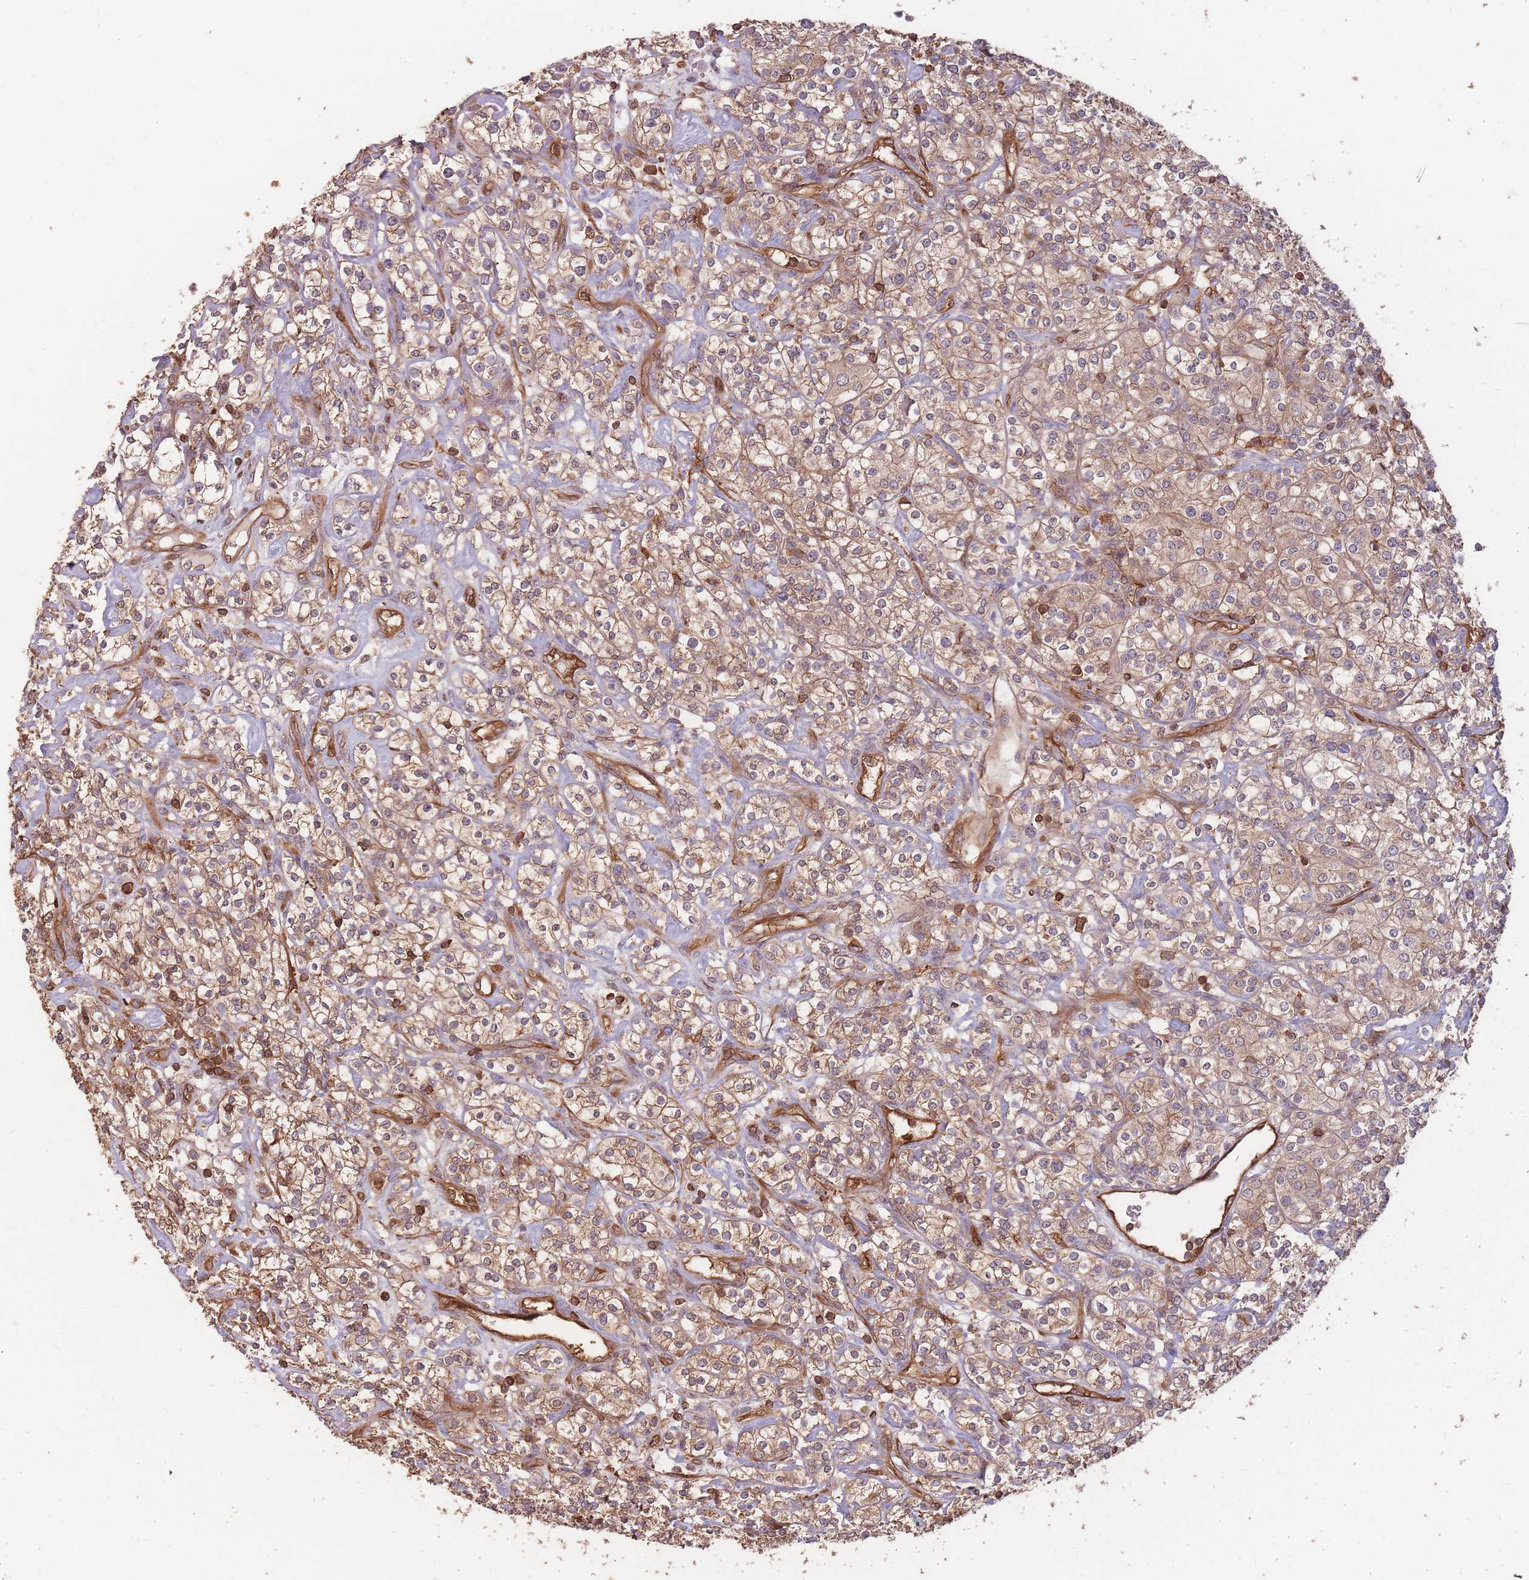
{"staining": {"intensity": "weak", "quantity": ">75%", "location": "cytoplasmic/membranous"}, "tissue": "renal cancer", "cell_type": "Tumor cells", "image_type": "cancer", "snomed": [{"axis": "morphology", "description": "Adenocarcinoma, NOS"}, {"axis": "topography", "description": "Kidney"}], "caption": "An image of human renal cancer (adenocarcinoma) stained for a protein displays weak cytoplasmic/membranous brown staining in tumor cells.", "gene": "PLS3", "patient": {"sex": "male", "age": 77}}